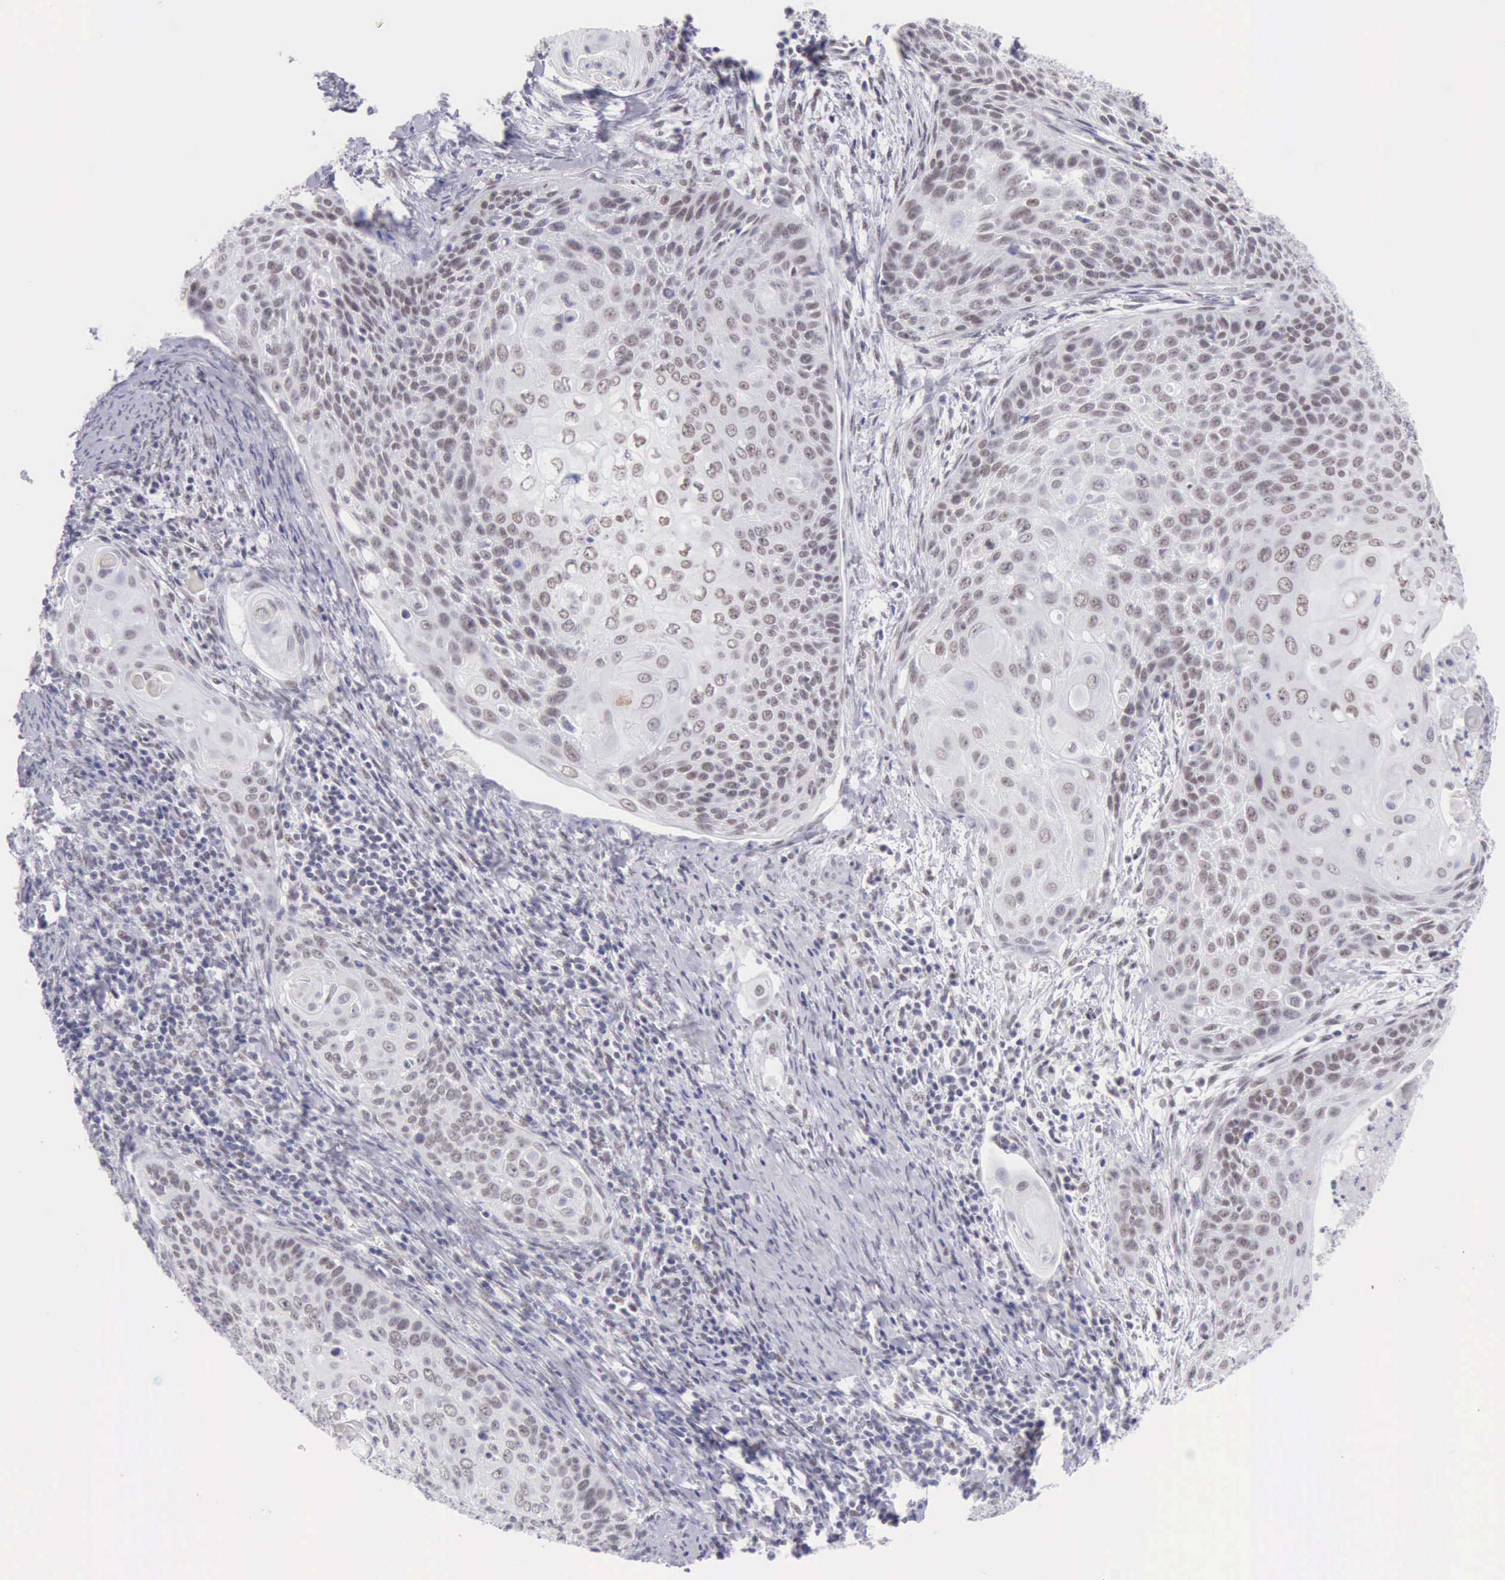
{"staining": {"intensity": "weak", "quantity": "25%-75%", "location": "nuclear"}, "tissue": "cervical cancer", "cell_type": "Tumor cells", "image_type": "cancer", "snomed": [{"axis": "morphology", "description": "Squamous cell carcinoma, NOS"}, {"axis": "topography", "description": "Cervix"}], "caption": "There is low levels of weak nuclear expression in tumor cells of squamous cell carcinoma (cervical), as demonstrated by immunohistochemical staining (brown color).", "gene": "EP300", "patient": {"sex": "female", "age": 33}}